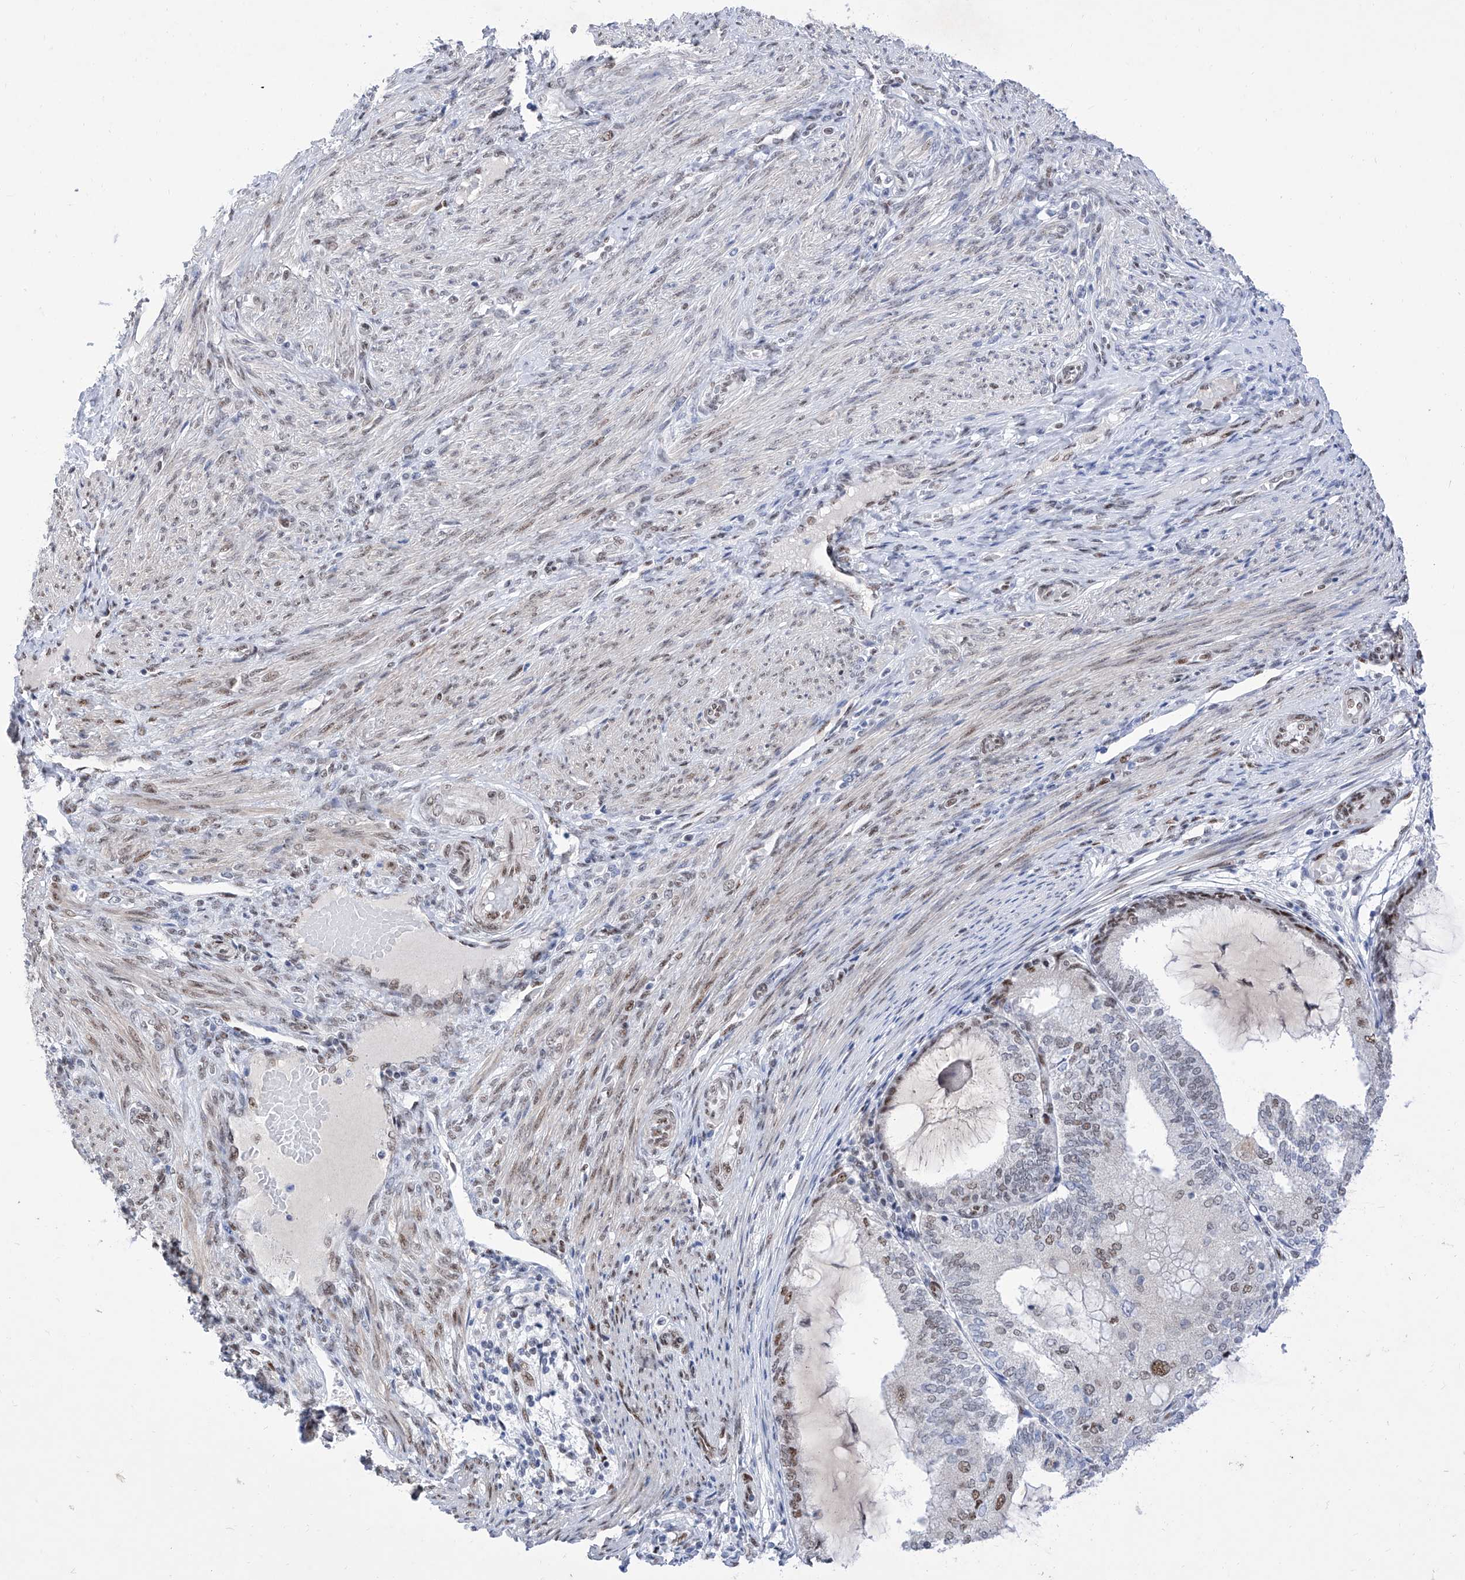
{"staining": {"intensity": "moderate", "quantity": "25%-75%", "location": "nuclear"}, "tissue": "endometrial cancer", "cell_type": "Tumor cells", "image_type": "cancer", "snomed": [{"axis": "morphology", "description": "Adenocarcinoma, NOS"}, {"axis": "topography", "description": "Endometrium"}], "caption": "Immunohistochemical staining of endometrial adenocarcinoma demonstrates medium levels of moderate nuclear expression in about 25%-75% of tumor cells. The protein is stained brown, and the nuclei are stained in blue (DAB (3,3'-diaminobenzidine) IHC with brightfield microscopy, high magnification).", "gene": "ATN1", "patient": {"sex": "female", "age": 81}}